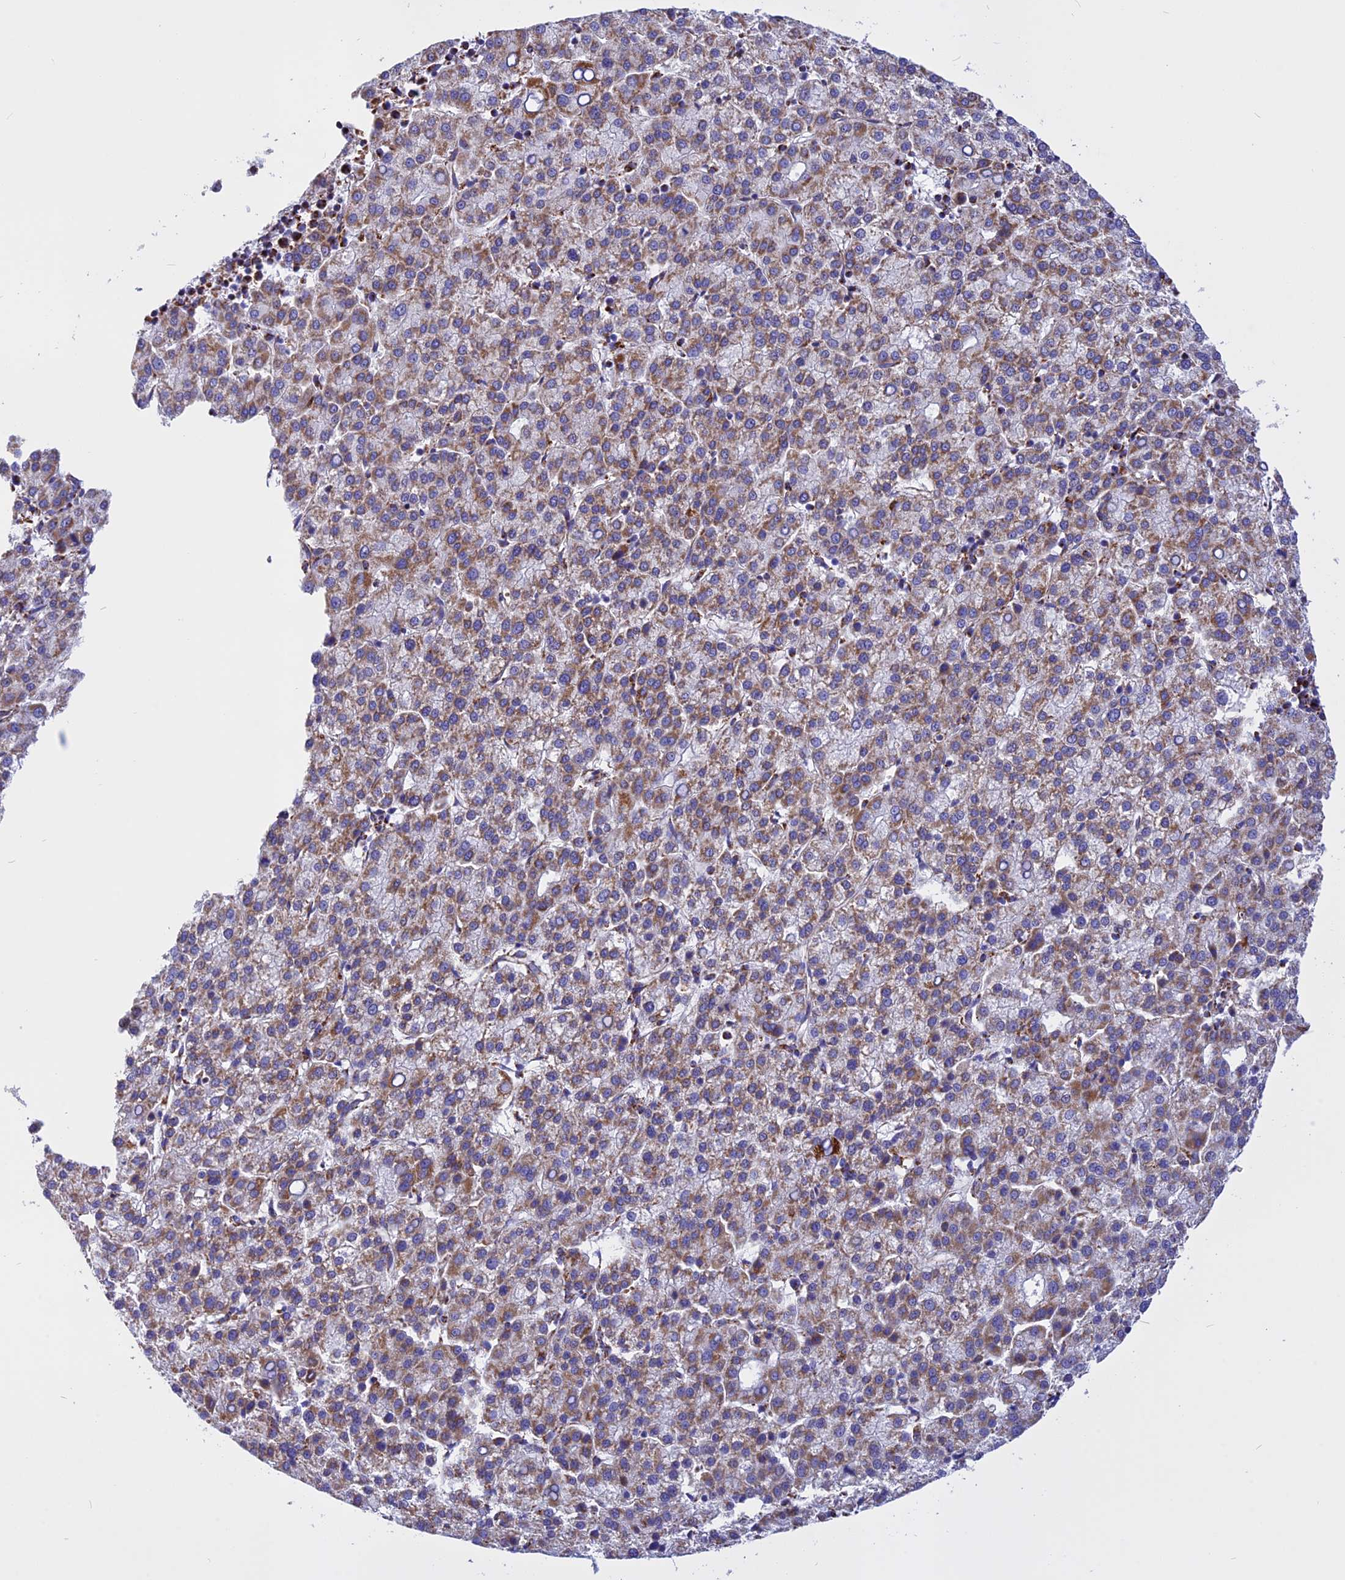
{"staining": {"intensity": "moderate", "quantity": ">75%", "location": "cytoplasmic/membranous"}, "tissue": "liver cancer", "cell_type": "Tumor cells", "image_type": "cancer", "snomed": [{"axis": "morphology", "description": "Carcinoma, Hepatocellular, NOS"}, {"axis": "topography", "description": "Liver"}], "caption": "Hepatocellular carcinoma (liver) was stained to show a protein in brown. There is medium levels of moderate cytoplasmic/membranous positivity in about >75% of tumor cells.", "gene": "VDAC2", "patient": {"sex": "female", "age": 58}}